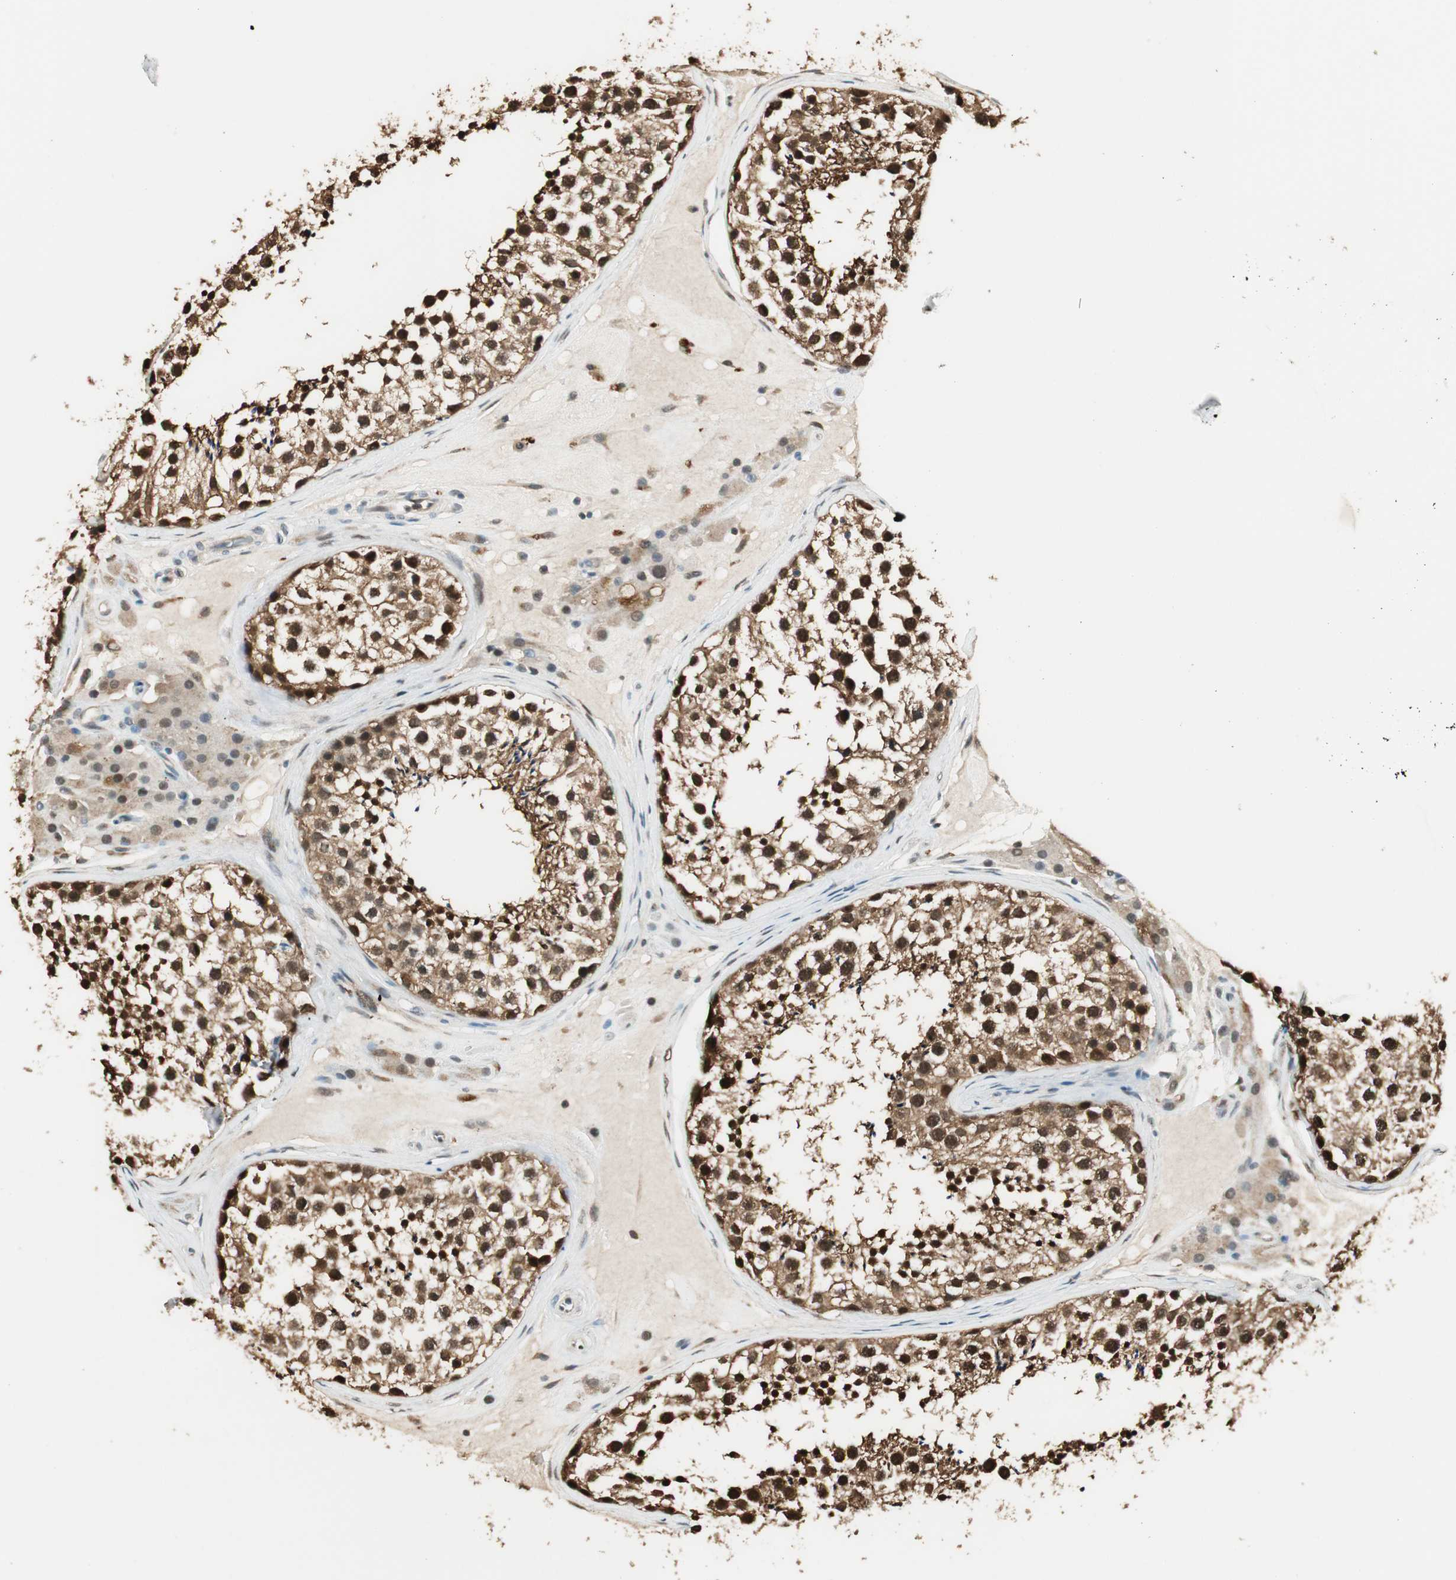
{"staining": {"intensity": "strong", "quantity": "25%-75%", "location": "nuclear"}, "tissue": "testis", "cell_type": "Cells in seminiferous ducts", "image_type": "normal", "snomed": [{"axis": "morphology", "description": "Normal tissue, NOS"}, {"axis": "topography", "description": "Testis"}], "caption": "Testis stained with immunohistochemistry (IHC) exhibits strong nuclear staining in approximately 25%-75% of cells in seminiferous ducts.", "gene": "USP5", "patient": {"sex": "male", "age": 46}}